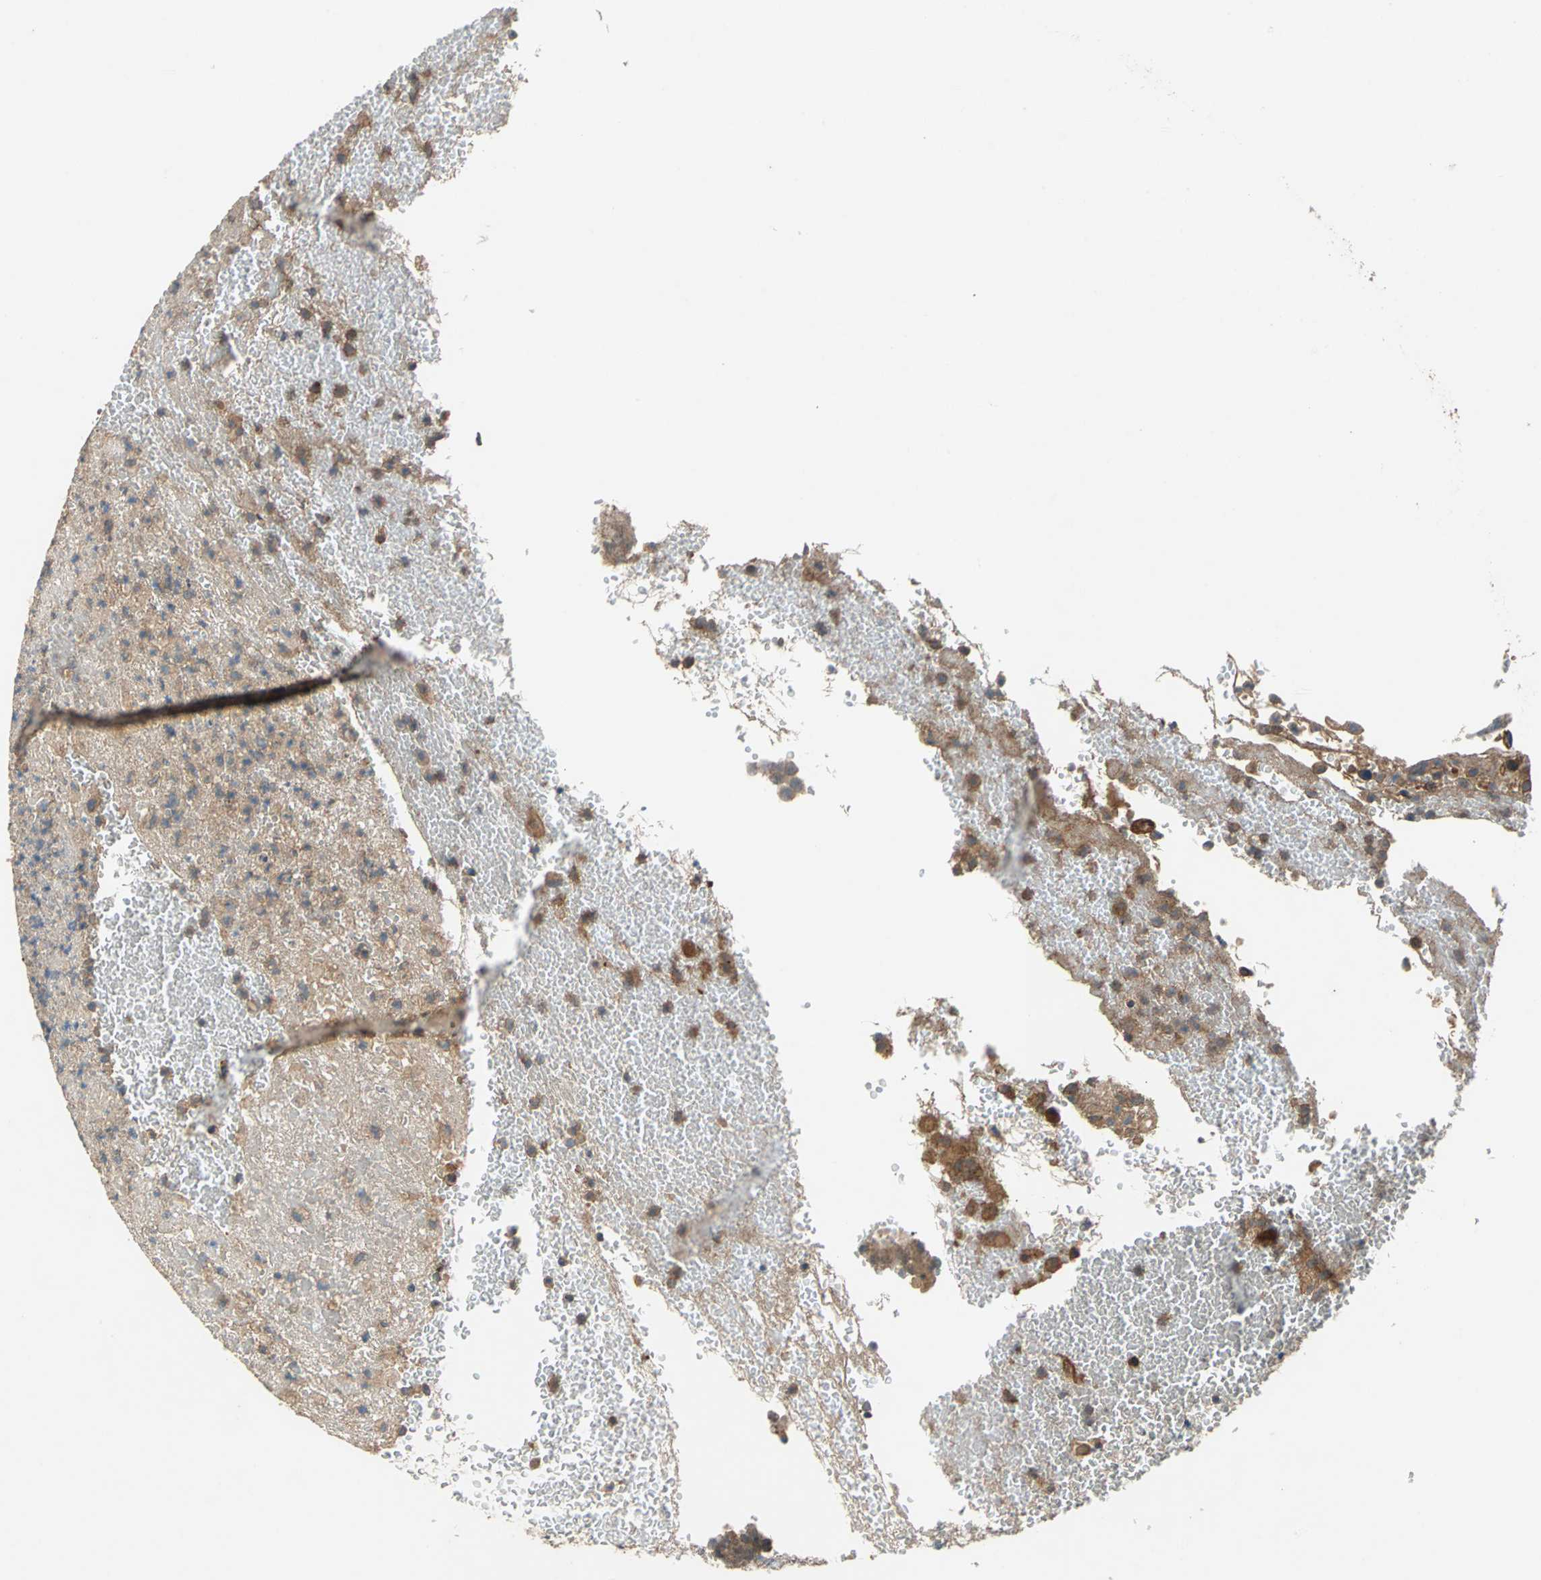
{"staining": {"intensity": "moderate", "quantity": ">75%", "location": "cytoplasmic/membranous"}, "tissue": "urothelial cancer", "cell_type": "Tumor cells", "image_type": "cancer", "snomed": [{"axis": "morphology", "description": "Urothelial carcinoma, High grade"}, {"axis": "topography", "description": "Urinary bladder"}], "caption": "A micrograph of human high-grade urothelial carcinoma stained for a protein exhibits moderate cytoplasmic/membranous brown staining in tumor cells.", "gene": "EMCN", "patient": {"sex": "male", "age": 66}}